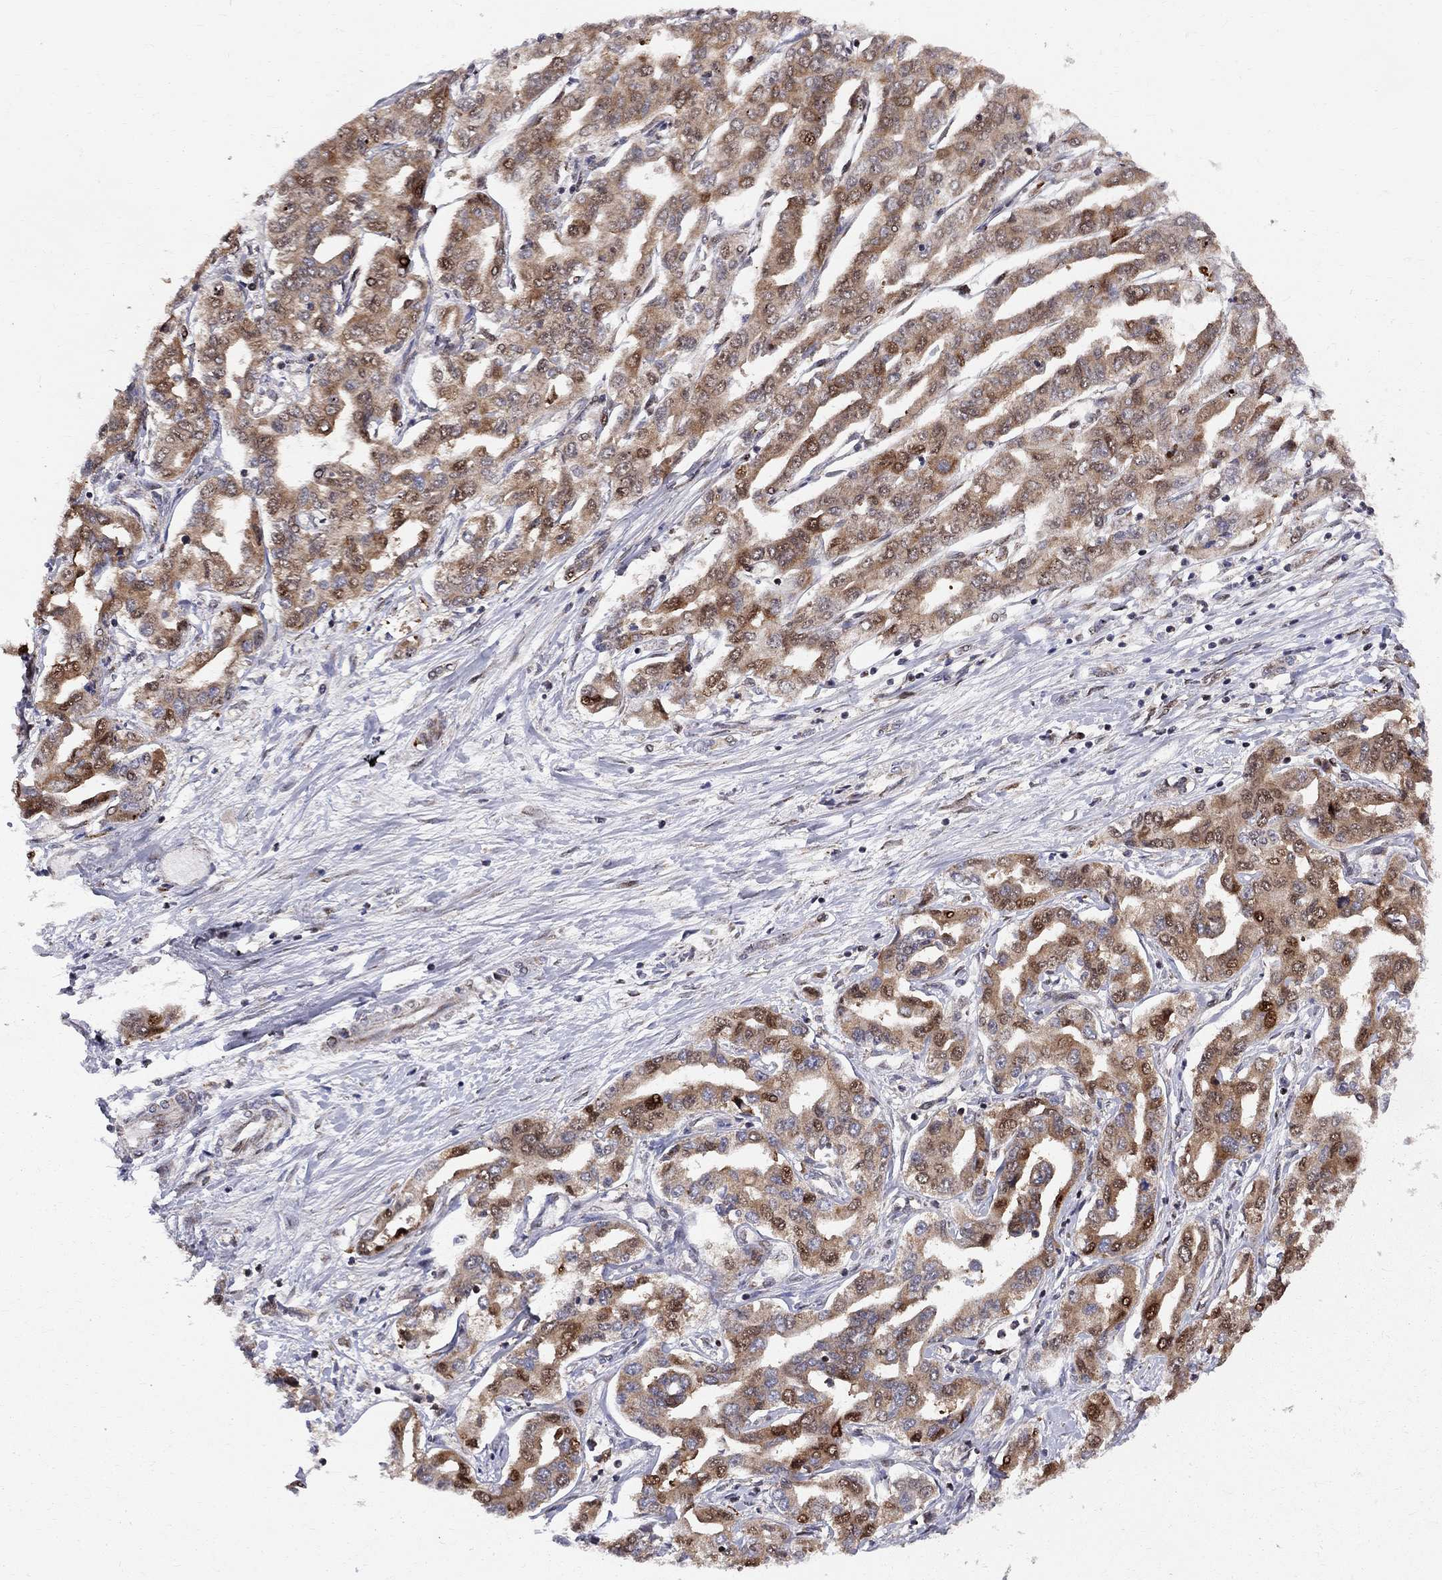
{"staining": {"intensity": "moderate", "quantity": "25%-75%", "location": "cytoplasmic/membranous,nuclear"}, "tissue": "liver cancer", "cell_type": "Tumor cells", "image_type": "cancer", "snomed": [{"axis": "morphology", "description": "Cholangiocarcinoma"}, {"axis": "topography", "description": "Liver"}], "caption": "The photomicrograph exhibits a brown stain indicating the presence of a protein in the cytoplasmic/membranous and nuclear of tumor cells in cholangiocarcinoma (liver). The staining was performed using DAB (3,3'-diaminobenzidine), with brown indicating positive protein expression. Nuclei are stained blue with hematoxylin.", "gene": "ELOB", "patient": {"sex": "male", "age": 59}}